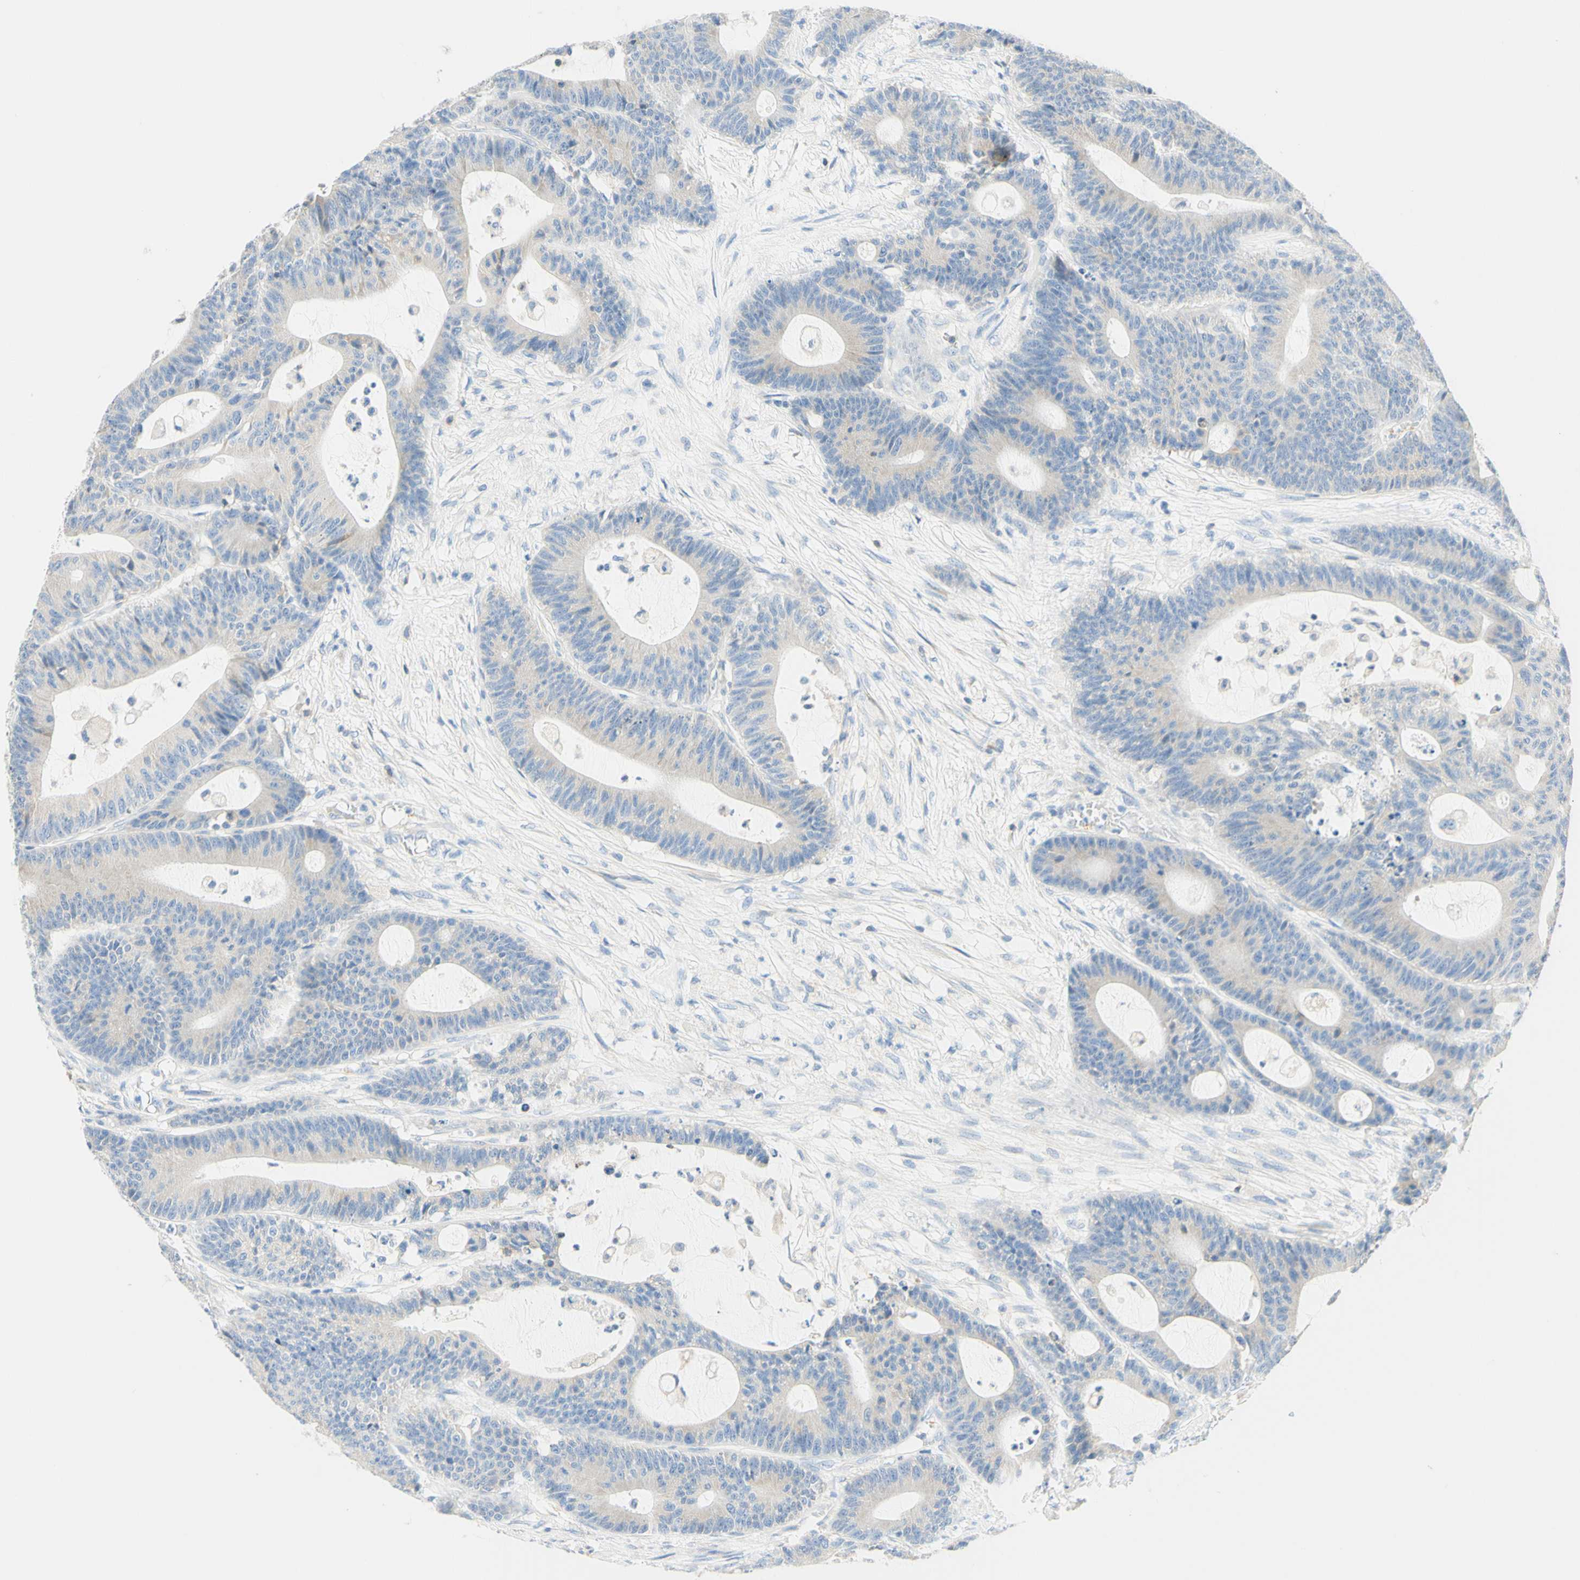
{"staining": {"intensity": "negative", "quantity": "none", "location": "none"}, "tissue": "colorectal cancer", "cell_type": "Tumor cells", "image_type": "cancer", "snomed": [{"axis": "morphology", "description": "Adenocarcinoma, NOS"}, {"axis": "topography", "description": "Colon"}], "caption": "Colorectal cancer (adenocarcinoma) was stained to show a protein in brown. There is no significant positivity in tumor cells. The staining is performed using DAB (3,3'-diaminobenzidine) brown chromogen with nuclei counter-stained in using hematoxylin.", "gene": "LAT", "patient": {"sex": "female", "age": 84}}